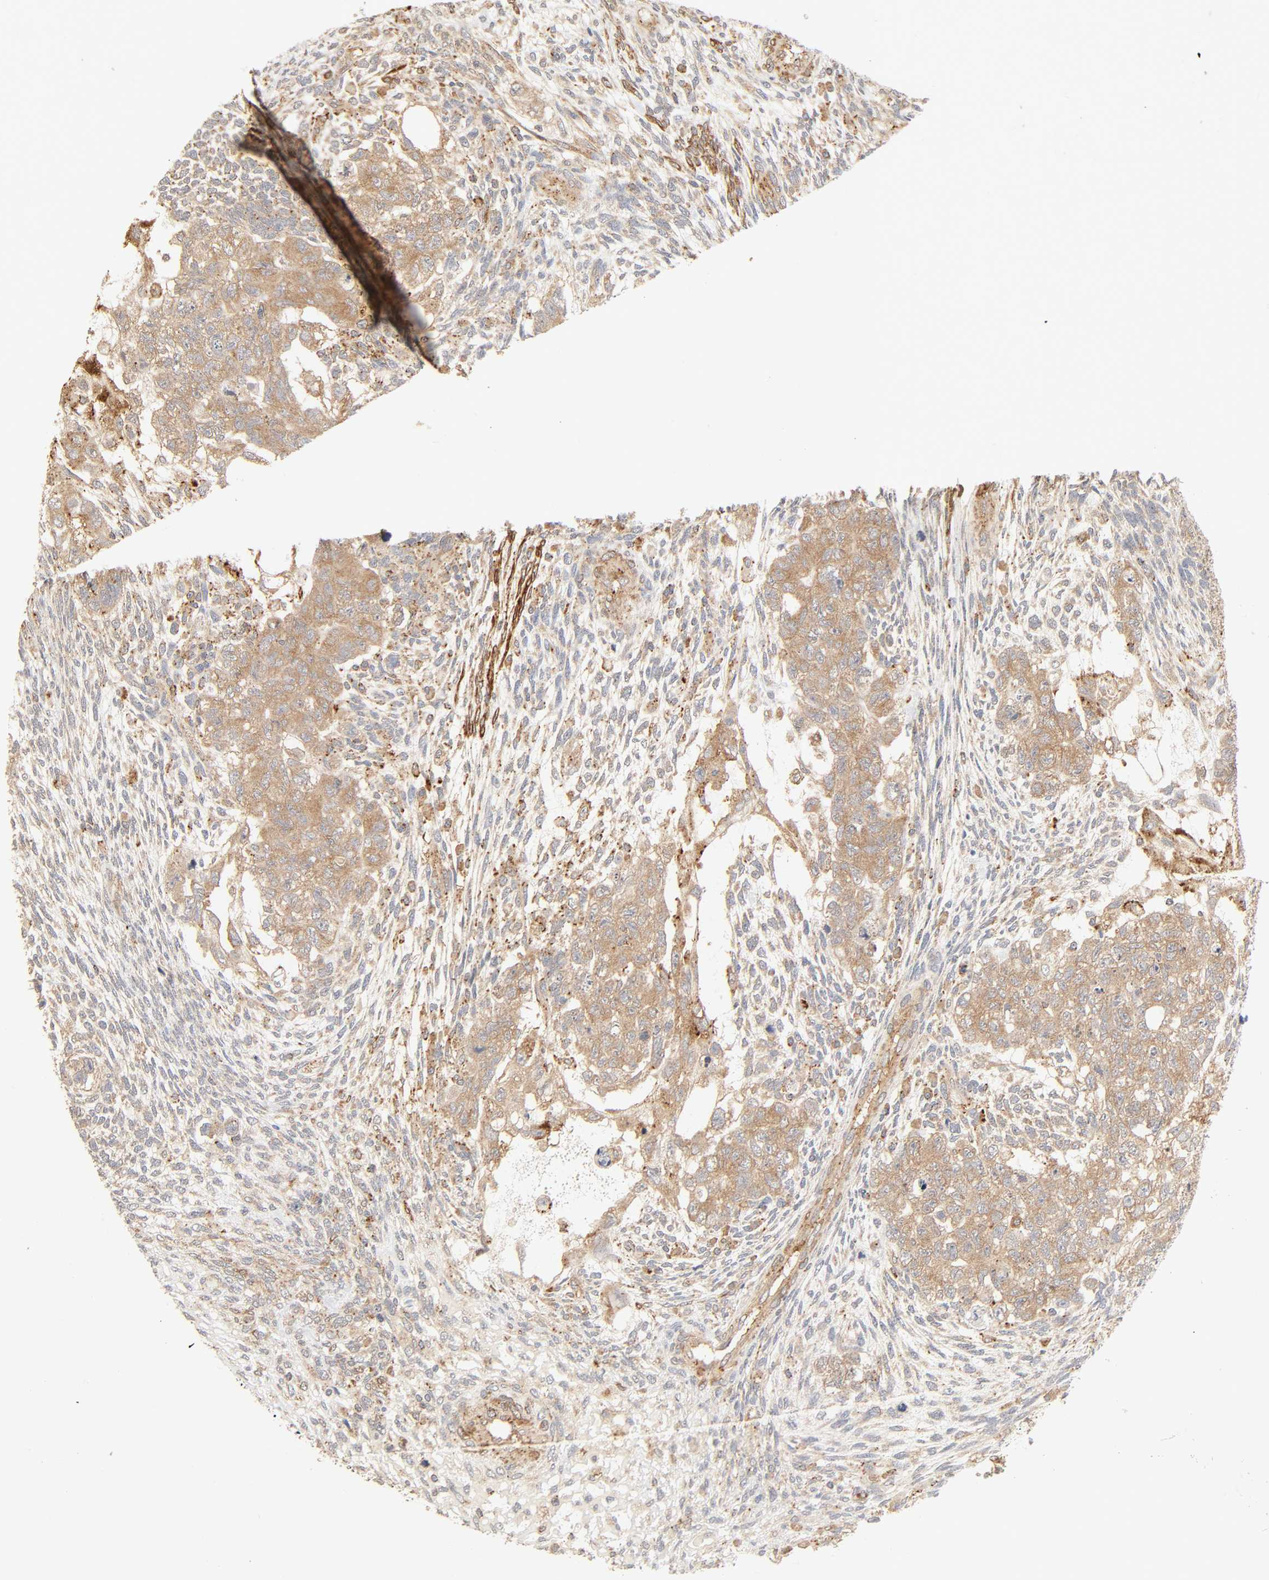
{"staining": {"intensity": "moderate", "quantity": ">75%", "location": "cytoplasmic/membranous"}, "tissue": "testis cancer", "cell_type": "Tumor cells", "image_type": "cancer", "snomed": [{"axis": "morphology", "description": "Normal tissue, NOS"}, {"axis": "morphology", "description": "Carcinoma, Embryonal, NOS"}, {"axis": "topography", "description": "Testis"}], "caption": "DAB (3,3'-diaminobenzidine) immunohistochemical staining of human testis embryonal carcinoma shows moderate cytoplasmic/membranous protein expression in about >75% of tumor cells.", "gene": "NEMF", "patient": {"sex": "male", "age": 36}}